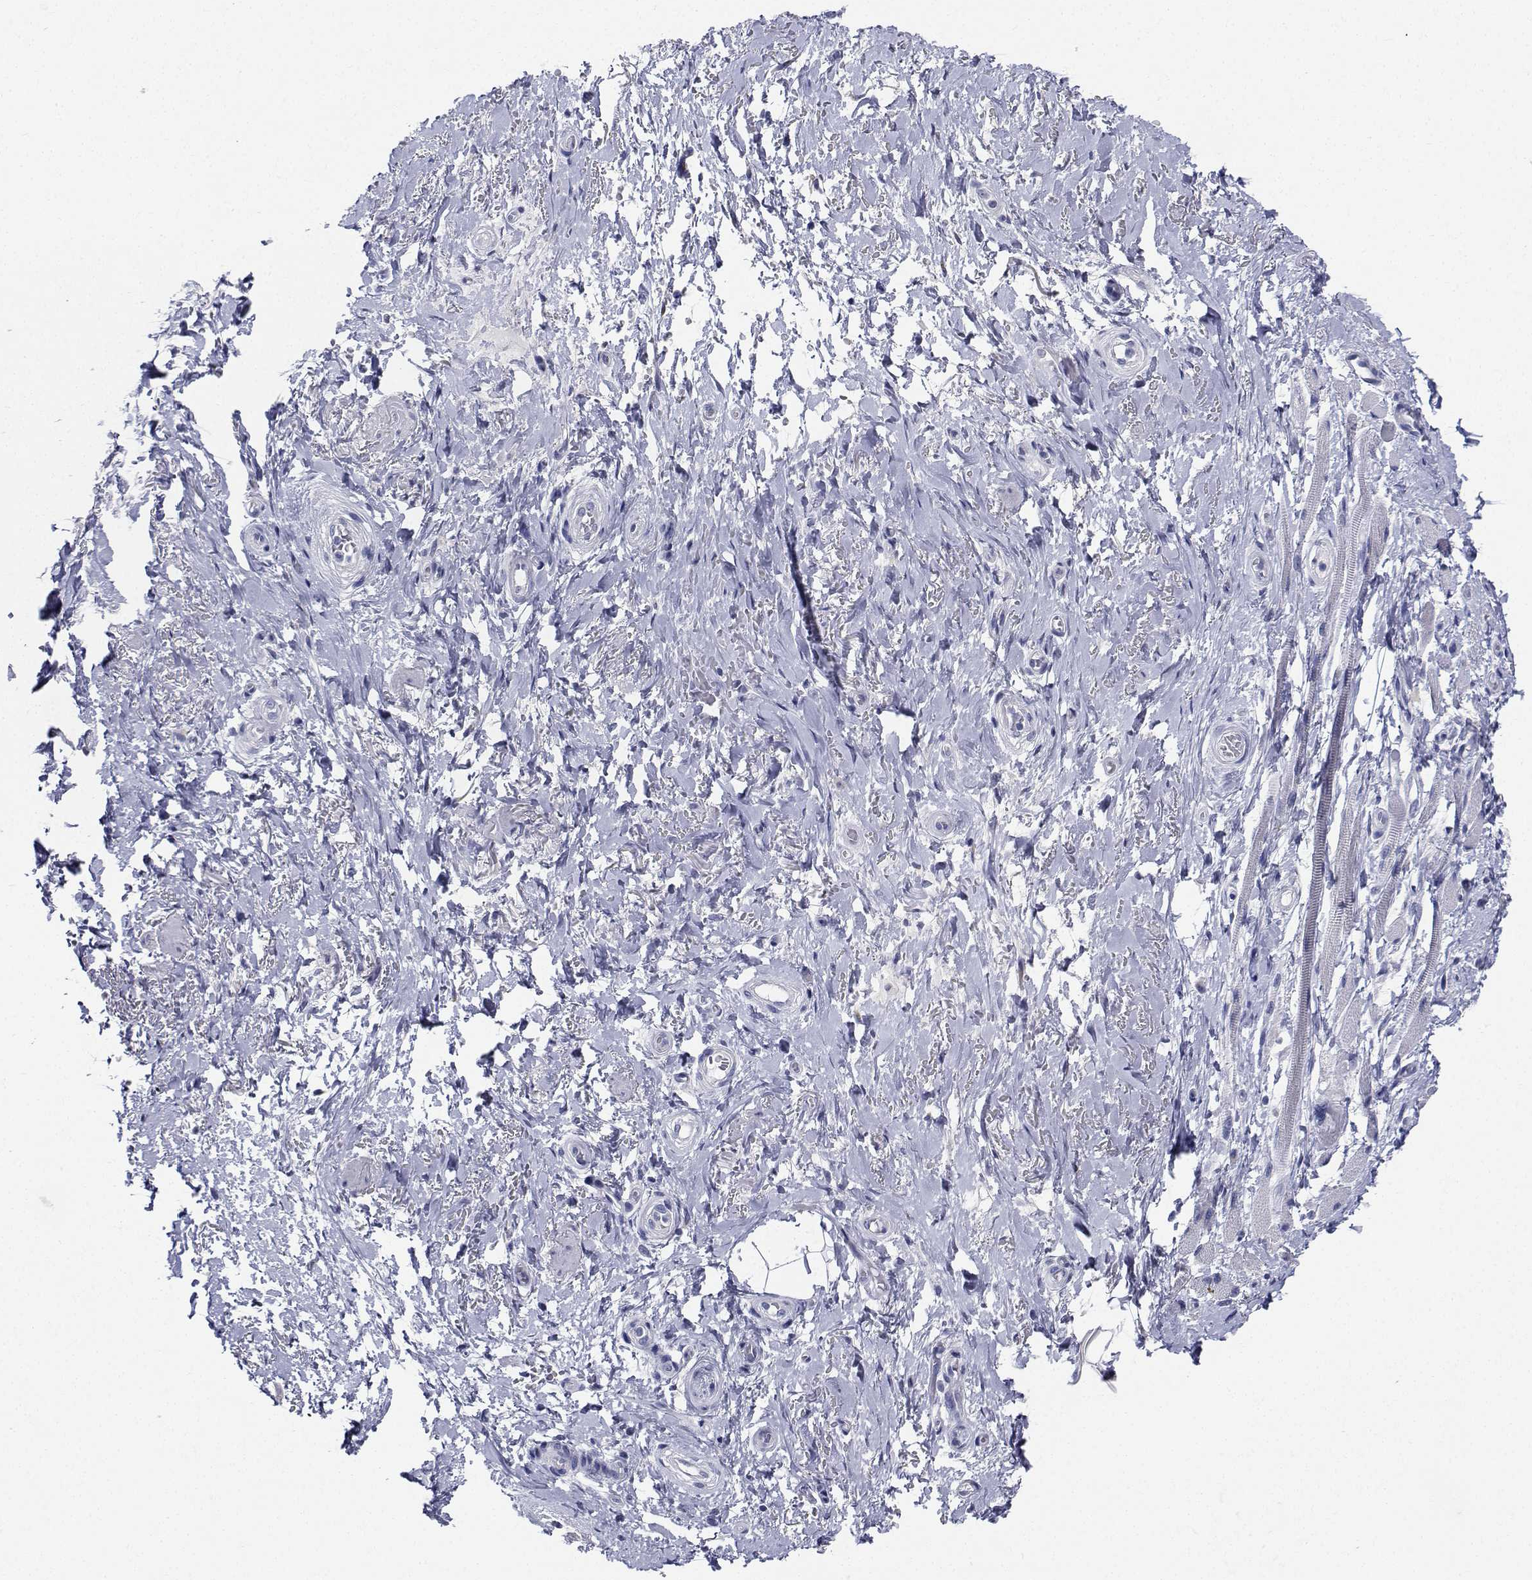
{"staining": {"intensity": "negative", "quantity": "none", "location": "none"}, "tissue": "adipose tissue", "cell_type": "Adipocytes", "image_type": "normal", "snomed": [{"axis": "morphology", "description": "Normal tissue, NOS"}, {"axis": "topography", "description": "Anal"}, {"axis": "topography", "description": "Peripheral nerve tissue"}], "caption": "Adipocytes are negative for brown protein staining in unremarkable adipose tissue. (DAB immunohistochemistry with hematoxylin counter stain).", "gene": "CDHR3", "patient": {"sex": "male", "age": 53}}